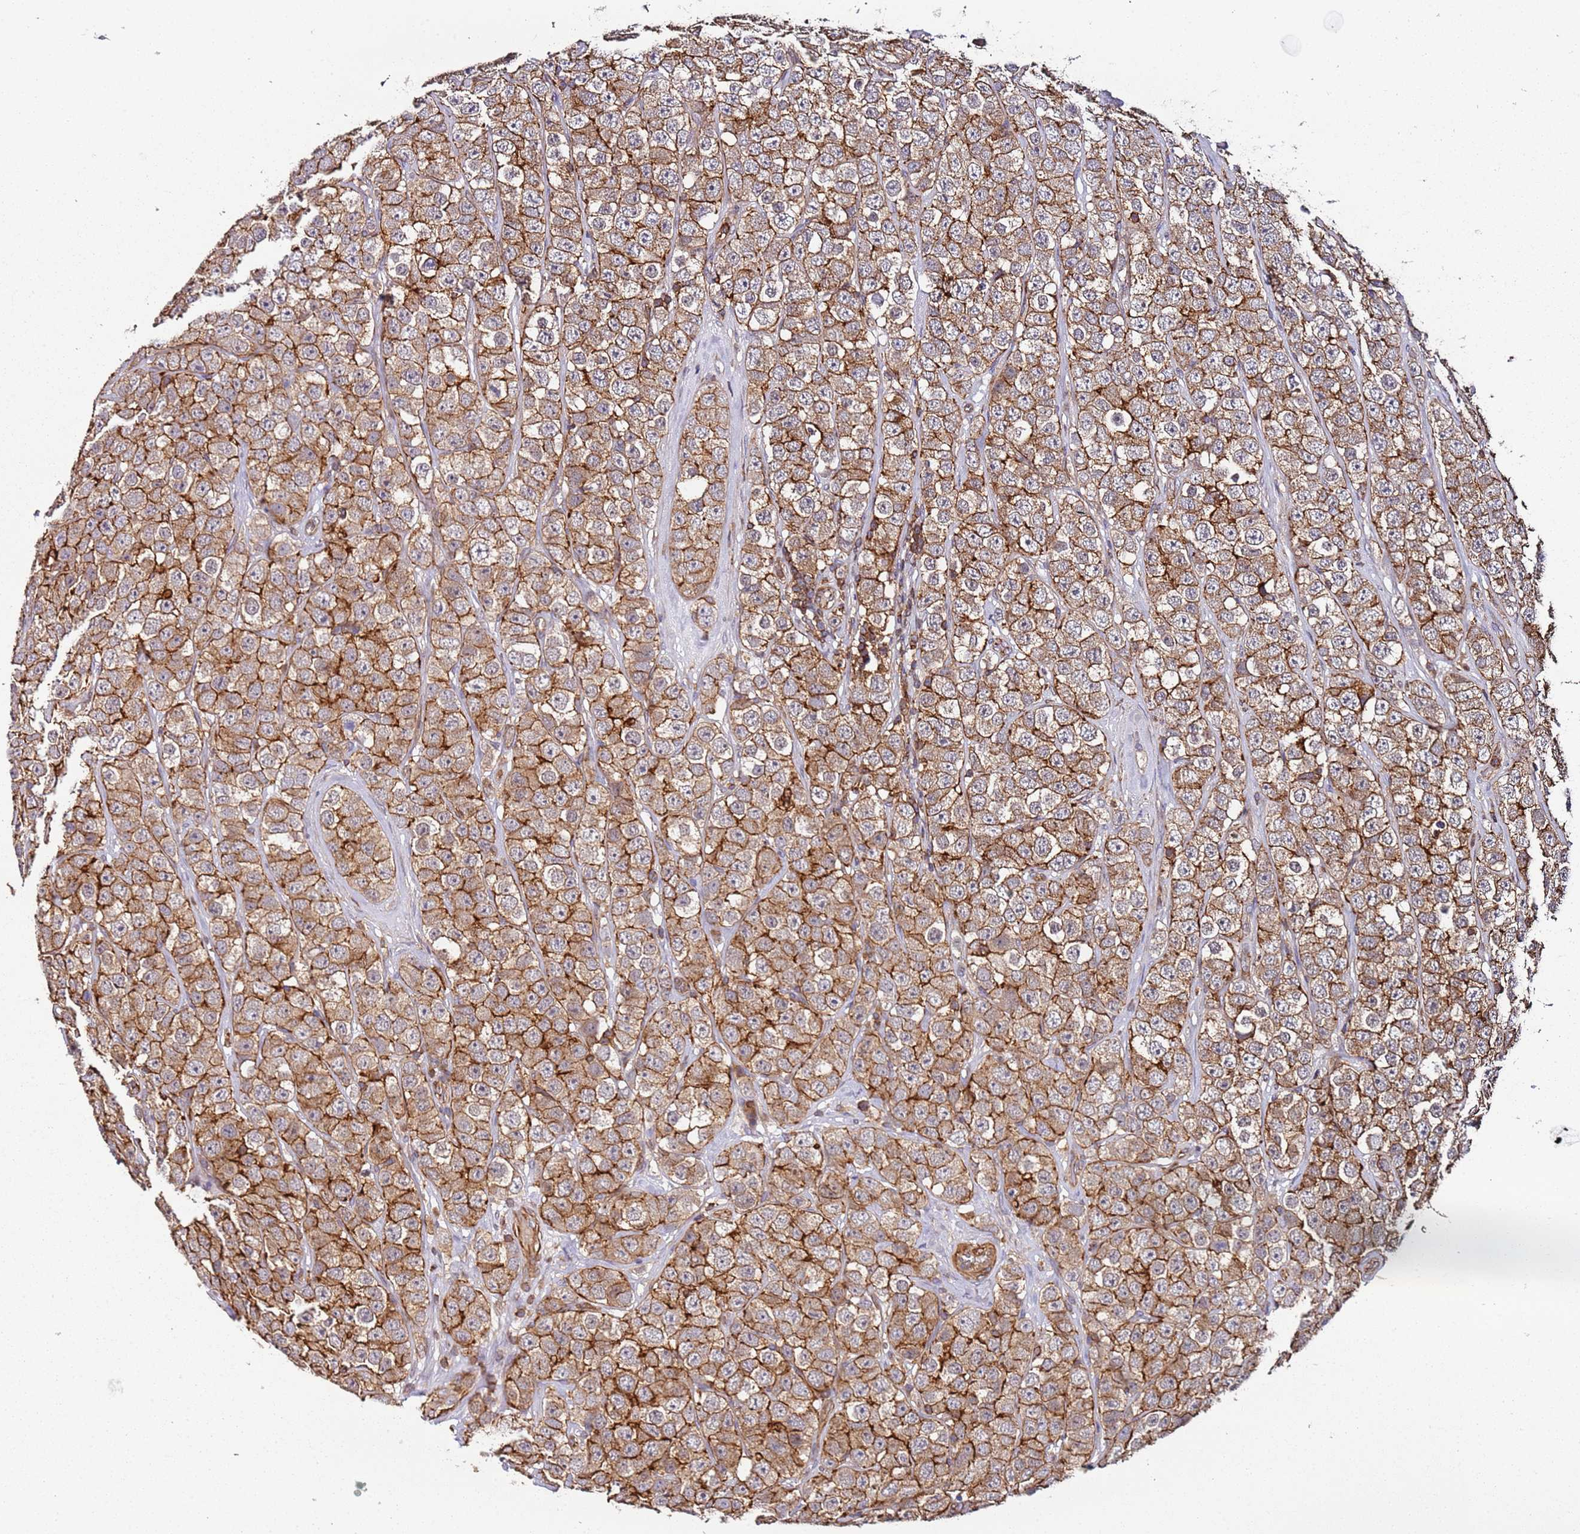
{"staining": {"intensity": "moderate", "quantity": ">75%", "location": "cytoplasmic/membranous"}, "tissue": "testis cancer", "cell_type": "Tumor cells", "image_type": "cancer", "snomed": [{"axis": "morphology", "description": "Seminoma, NOS"}, {"axis": "topography", "description": "Testis"}], "caption": "High-magnification brightfield microscopy of testis seminoma stained with DAB (brown) and counterstained with hematoxylin (blue). tumor cells exhibit moderate cytoplasmic/membranous positivity is seen in about>75% of cells.", "gene": "CYP2U1", "patient": {"sex": "male", "age": 28}}